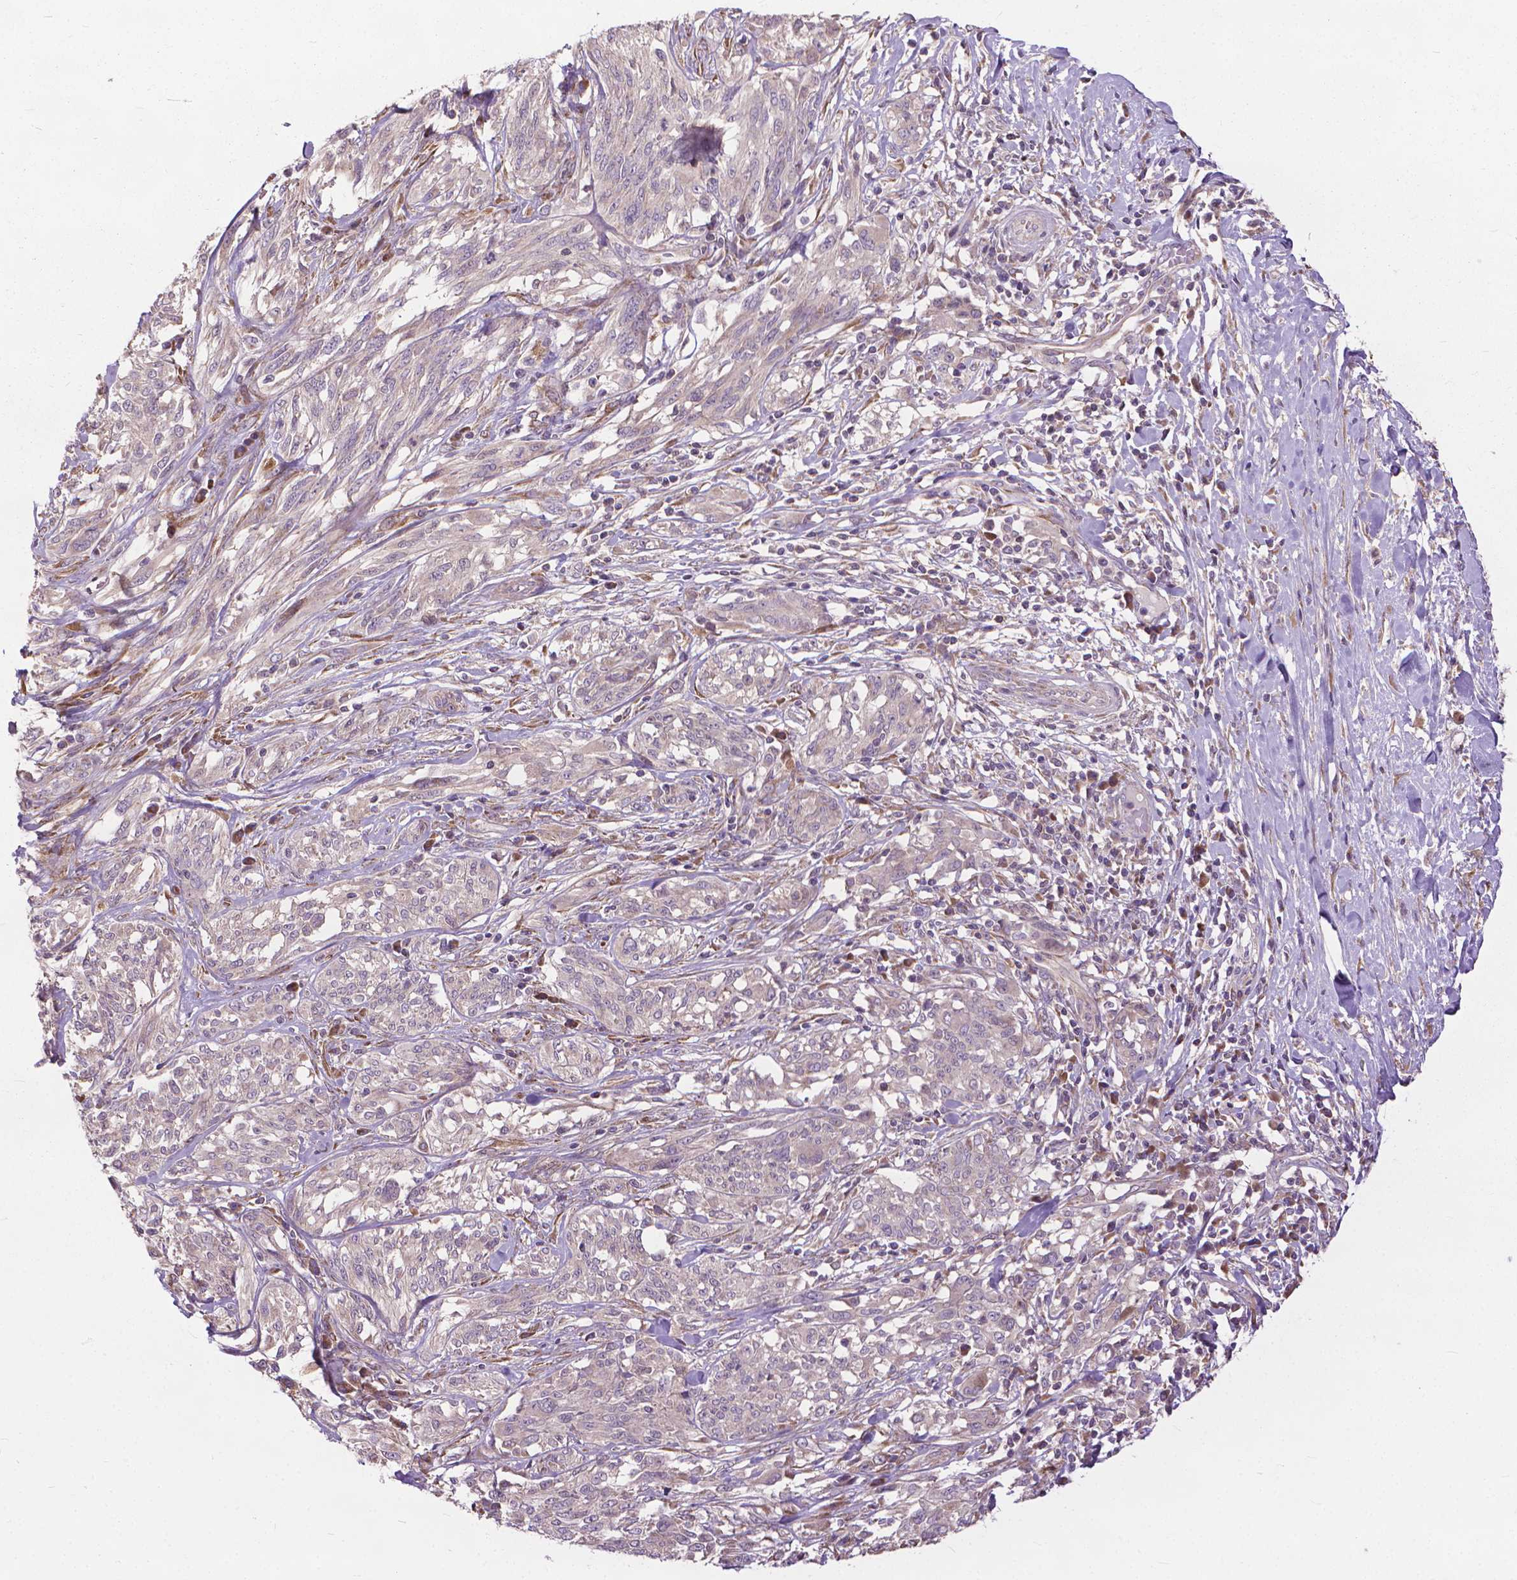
{"staining": {"intensity": "negative", "quantity": "none", "location": "none"}, "tissue": "melanoma", "cell_type": "Tumor cells", "image_type": "cancer", "snomed": [{"axis": "morphology", "description": "Malignant melanoma, NOS"}, {"axis": "topography", "description": "Skin"}], "caption": "The immunohistochemistry (IHC) image has no significant staining in tumor cells of melanoma tissue. (Stains: DAB (3,3'-diaminobenzidine) immunohistochemistry with hematoxylin counter stain, Microscopy: brightfield microscopy at high magnification).", "gene": "NUDT1", "patient": {"sex": "female", "age": 91}}